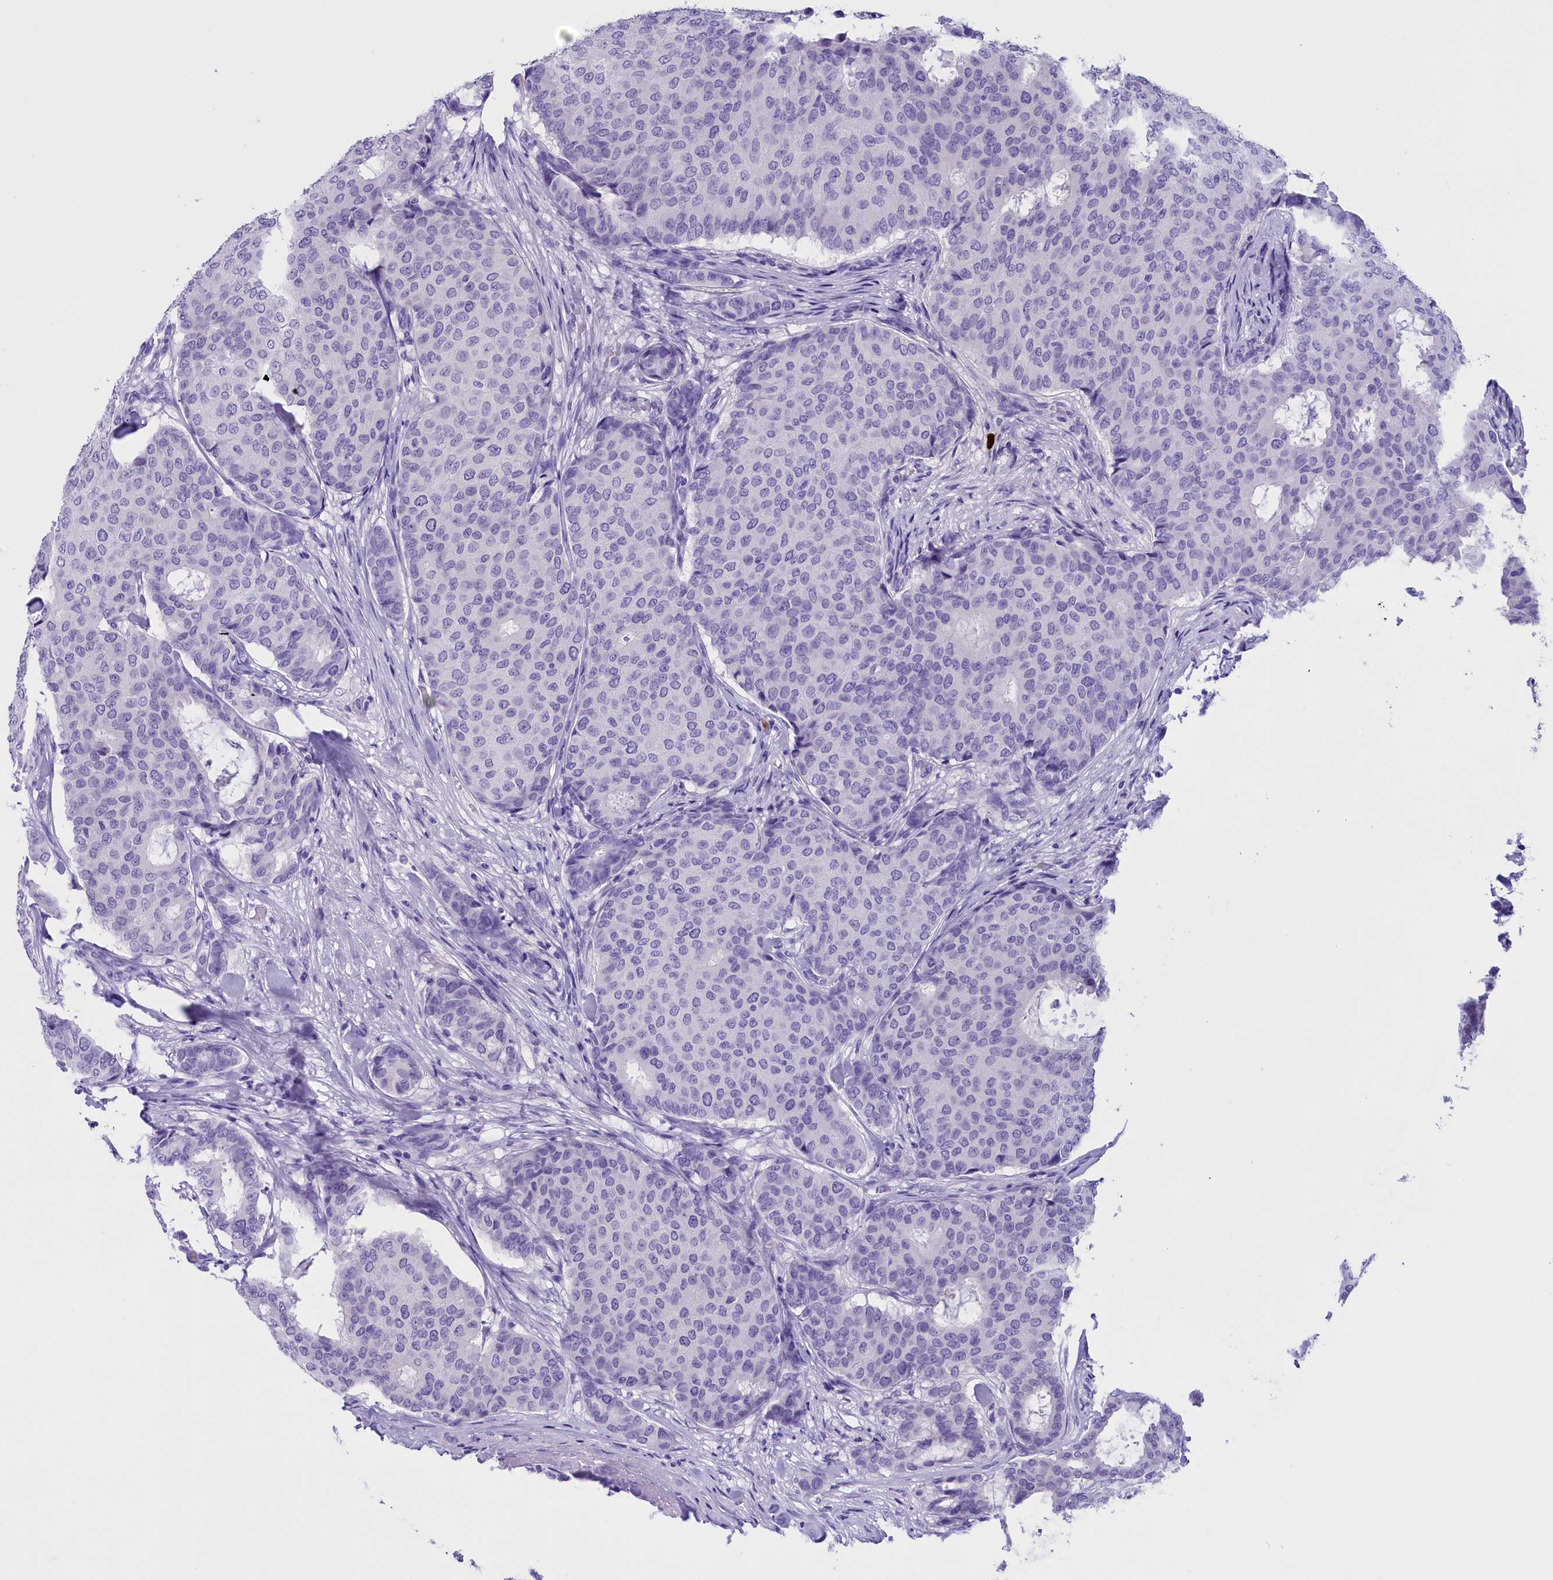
{"staining": {"intensity": "negative", "quantity": "none", "location": "none"}, "tissue": "breast cancer", "cell_type": "Tumor cells", "image_type": "cancer", "snomed": [{"axis": "morphology", "description": "Duct carcinoma"}, {"axis": "topography", "description": "Breast"}], "caption": "Immunohistochemistry image of neoplastic tissue: human breast cancer stained with DAB displays no significant protein staining in tumor cells.", "gene": "CLC", "patient": {"sex": "female", "age": 75}}